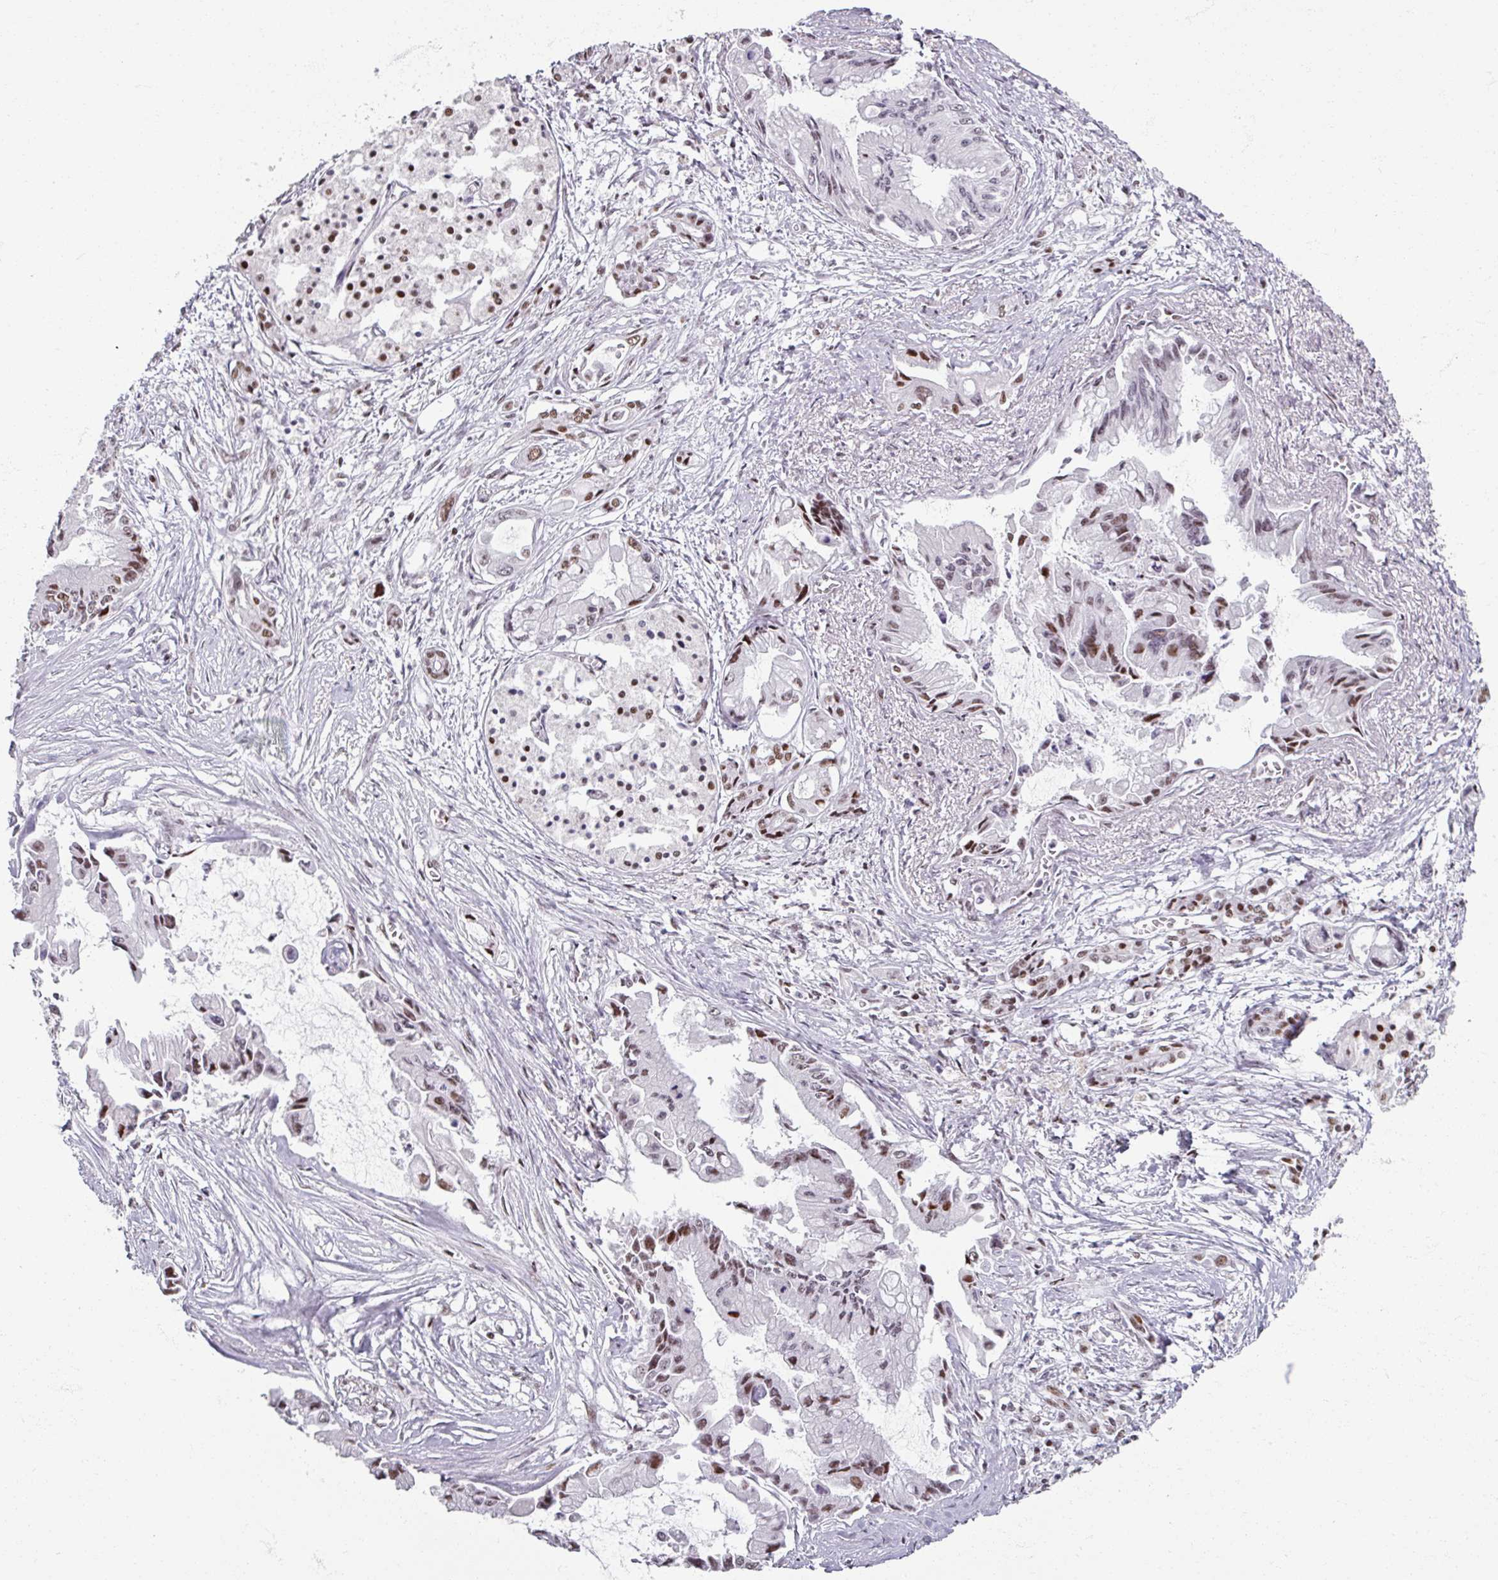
{"staining": {"intensity": "moderate", "quantity": "25%-75%", "location": "nuclear"}, "tissue": "pancreatic cancer", "cell_type": "Tumor cells", "image_type": "cancer", "snomed": [{"axis": "morphology", "description": "Adenocarcinoma, NOS"}, {"axis": "topography", "description": "Pancreas"}], "caption": "Immunohistochemical staining of adenocarcinoma (pancreatic) exhibits medium levels of moderate nuclear expression in approximately 25%-75% of tumor cells.", "gene": "ADAR", "patient": {"sex": "male", "age": 84}}